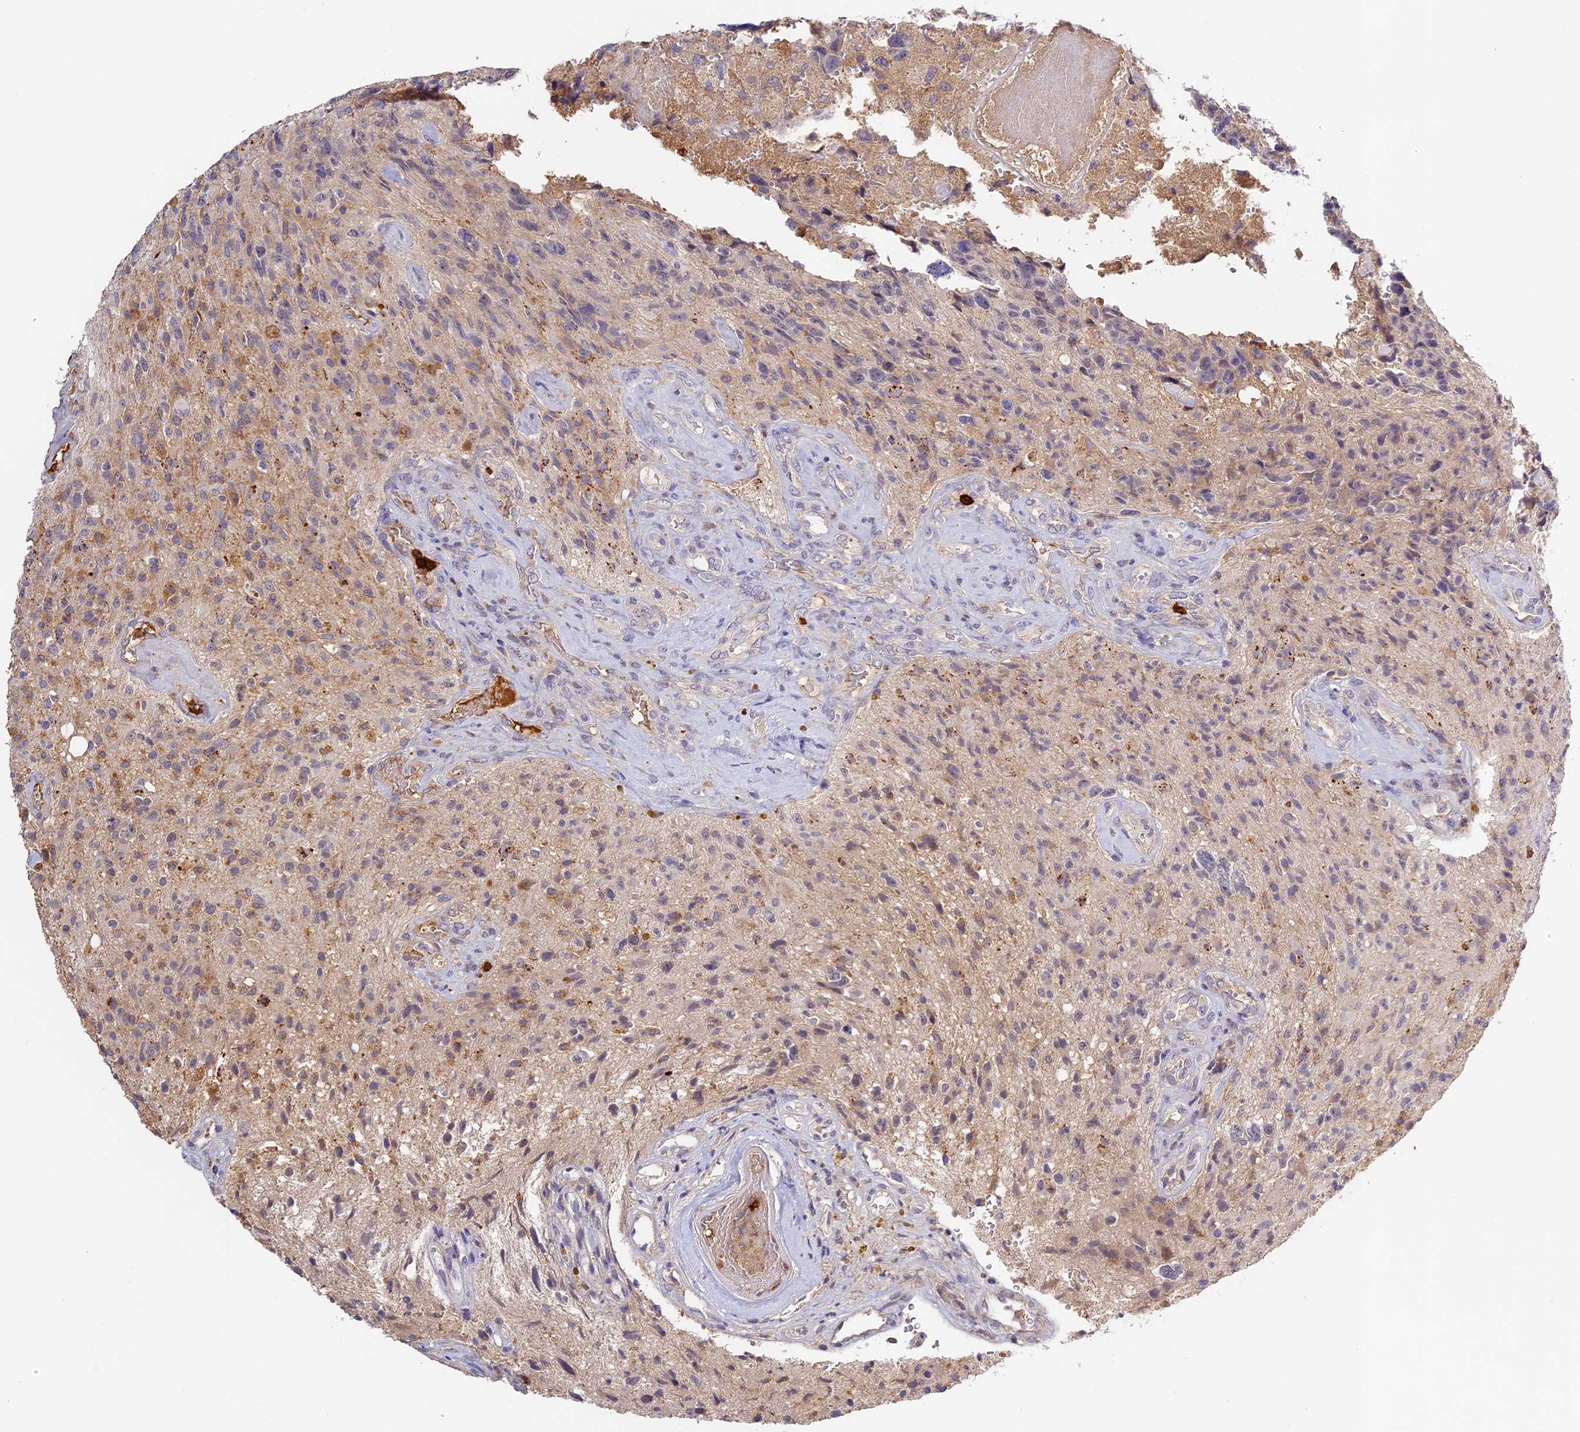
{"staining": {"intensity": "weak", "quantity": "<25%", "location": "cytoplasmic/membranous"}, "tissue": "glioma", "cell_type": "Tumor cells", "image_type": "cancer", "snomed": [{"axis": "morphology", "description": "Glioma, malignant, High grade"}, {"axis": "topography", "description": "Brain"}], "caption": "Tumor cells show no significant protein staining in glioma. Nuclei are stained in blue.", "gene": "ADGRD1", "patient": {"sex": "male", "age": 69}}